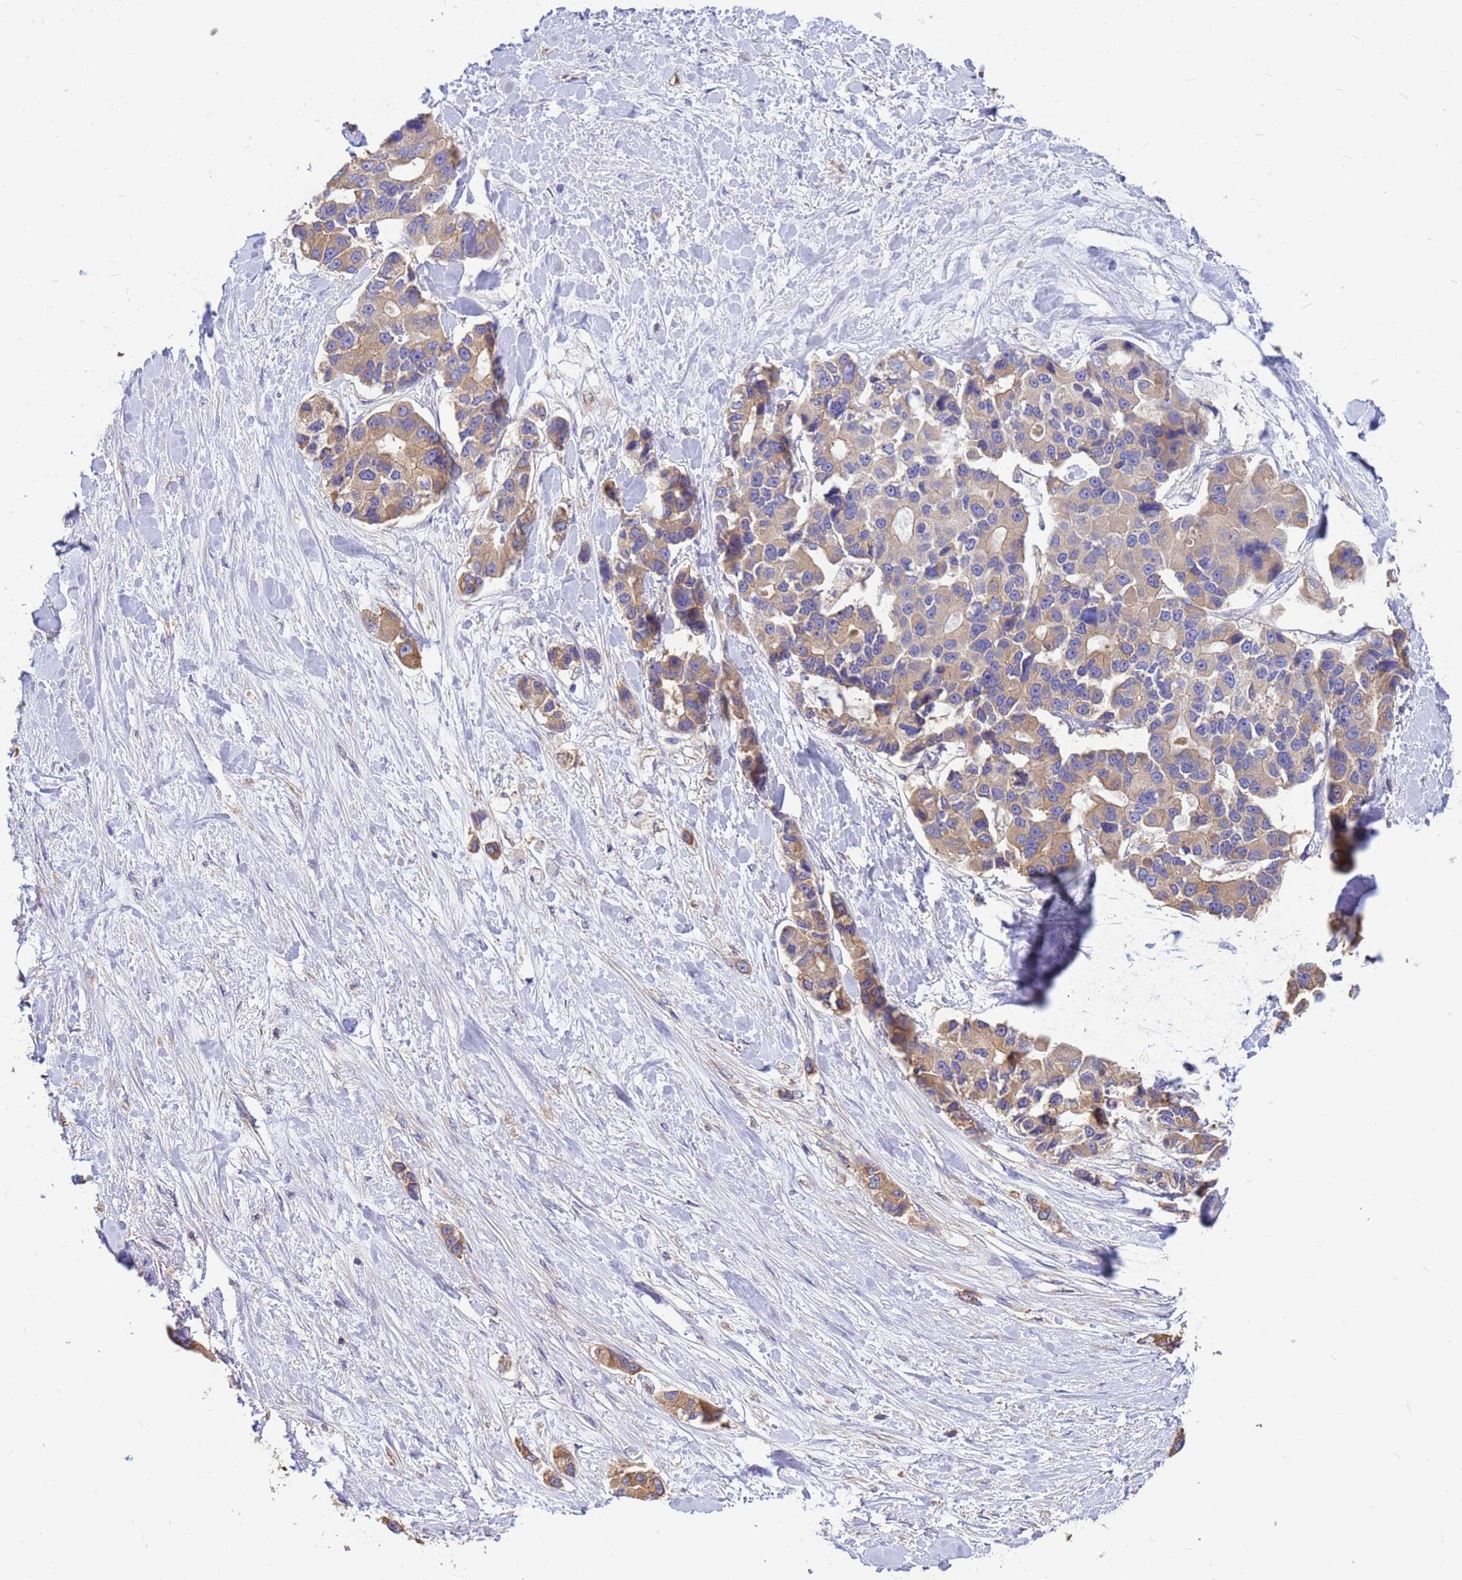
{"staining": {"intensity": "weak", "quantity": "25%-75%", "location": "cytoplasmic/membranous"}, "tissue": "lung cancer", "cell_type": "Tumor cells", "image_type": "cancer", "snomed": [{"axis": "morphology", "description": "Adenocarcinoma, NOS"}, {"axis": "topography", "description": "Lung"}], "caption": "Protein expression analysis of human adenocarcinoma (lung) reveals weak cytoplasmic/membranous positivity in about 25%-75% of tumor cells.", "gene": "TUBB1", "patient": {"sex": "female", "age": 54}}